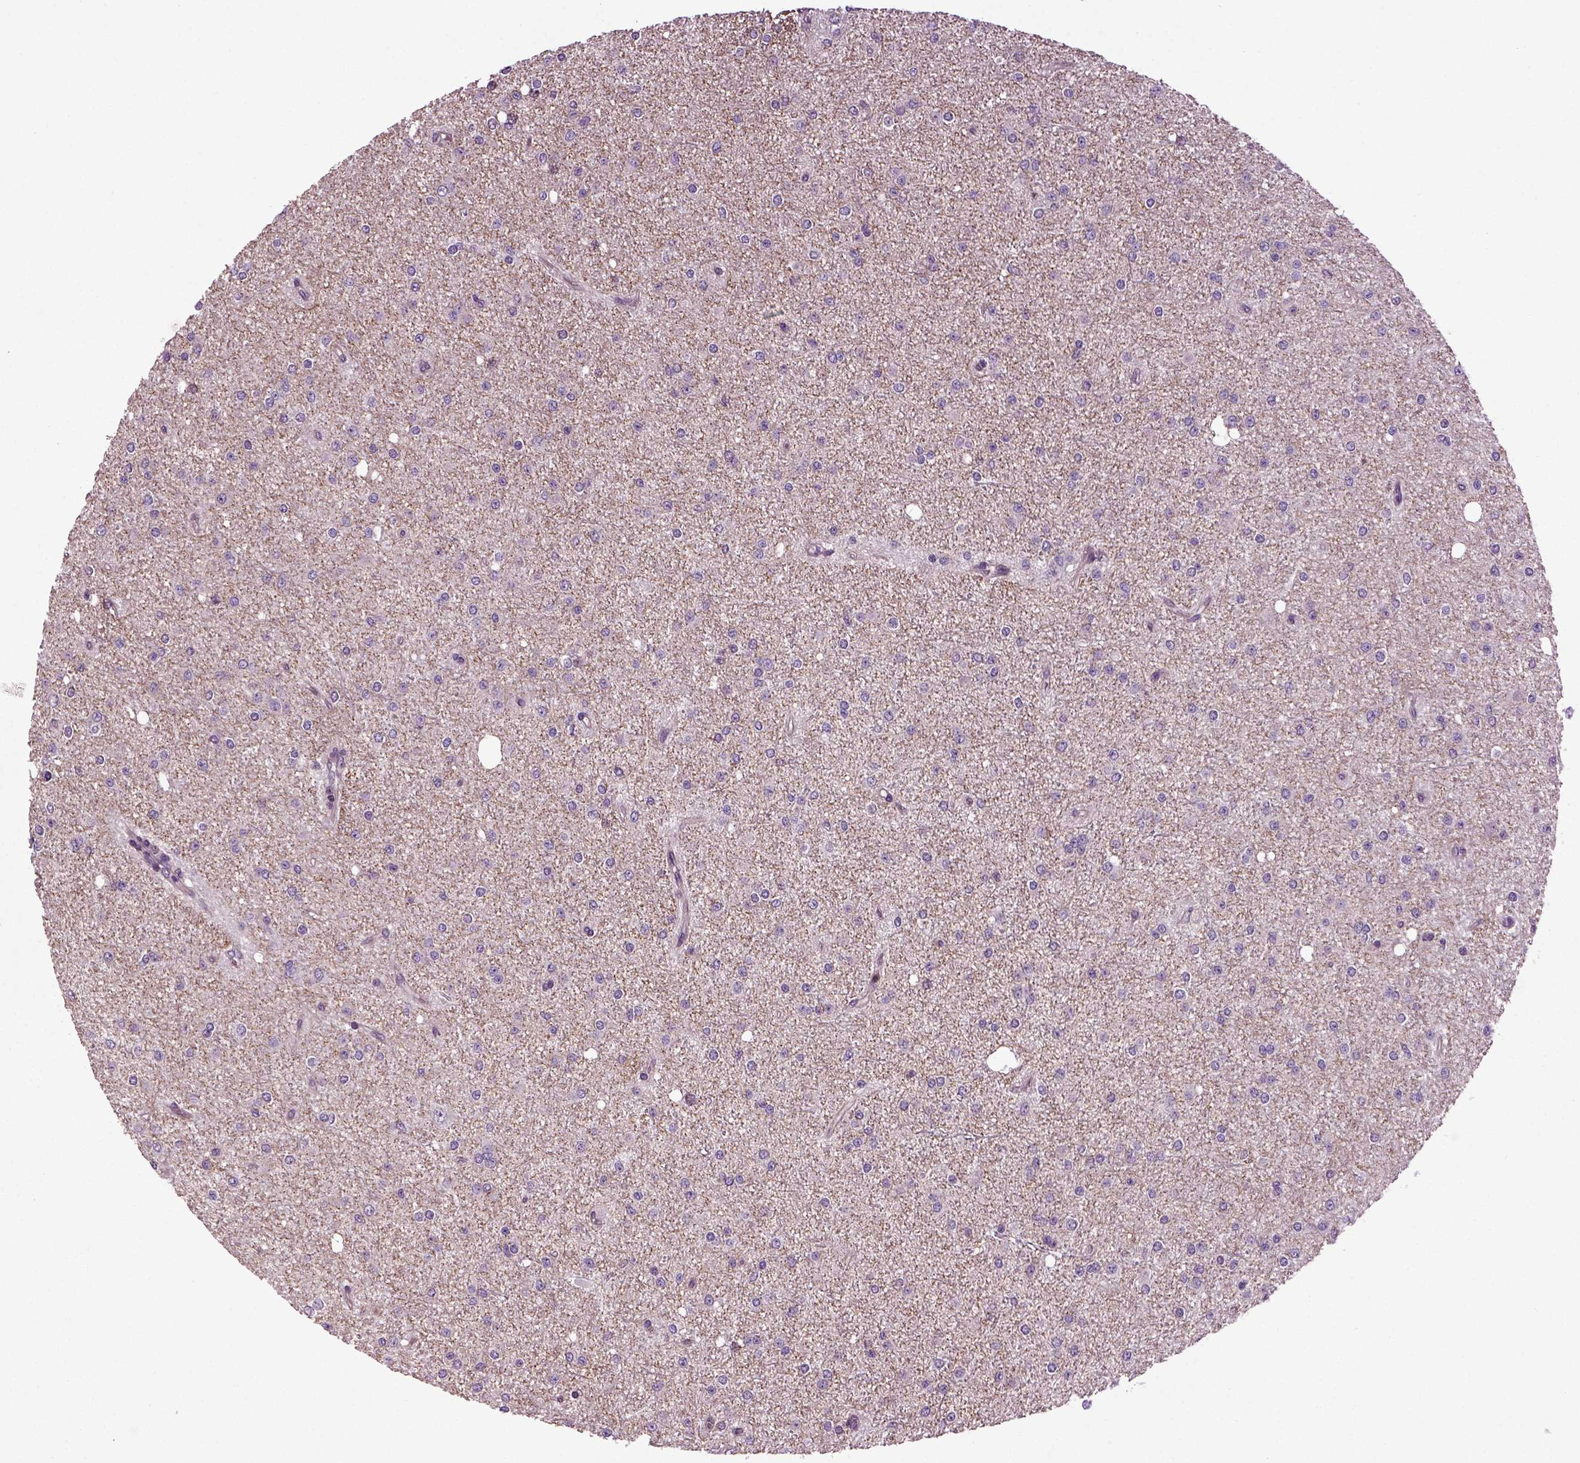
{"staining": {"intensity": "negative", "quantity": "none", "location": "none"}, "tissue": "glioma", "cell_type": "Tumor cells", "image_type": "cancer", "snomed": [{"axis": "morphology", "description": "Glioma, malignant, Low grade"}, {"axis": "topography", "description": "Brain"}], "caption": "This is an immunohistochemistry photomicrograph of human malignant glioma (low-grade). There is no positivity in tumor cells.", "gene": "HAGHL", "patient": {"sex": "male", "age": 27}}